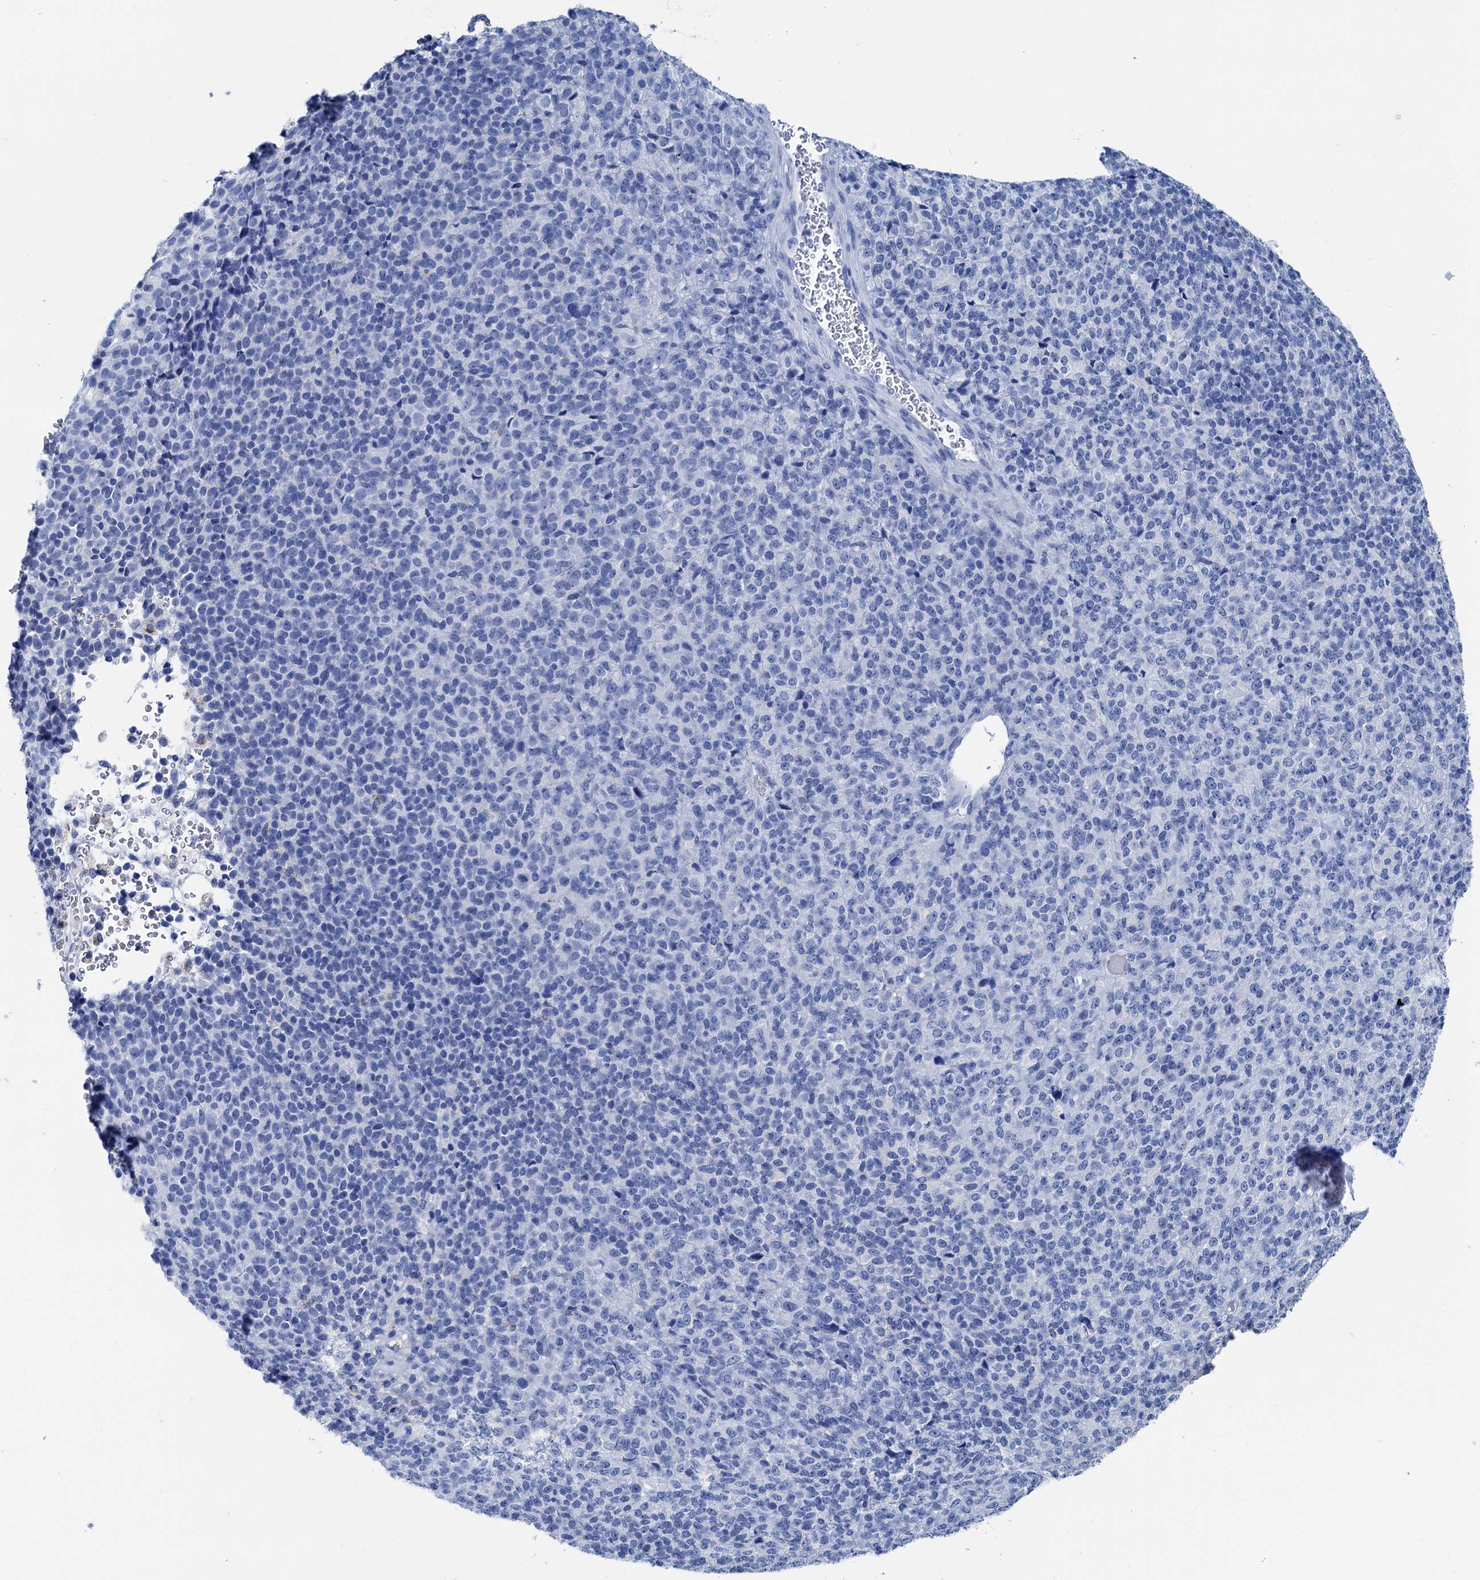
{"staining": {"intensity": "negative", "quantity": "none", "location": "none"}, "tissue": "melanoma", "cell_type": "Tumor cells", "image_type": "cancer", "snomed": [{"axis": "morphology", "description": "Malignant melanoma, Metastatic site"}, {"axis": "topography", "description": "Brain"}], "caption": "Immunohistochemistry (IHC) of human malignant melanoma (metastatic site) exhibits no staining in tumor cells. (Immunohistochemistry (IHC), brightfield microscopy, high magnification).", "gene": "BRINP1", "patient": {"sex": "female", "age": 56}}